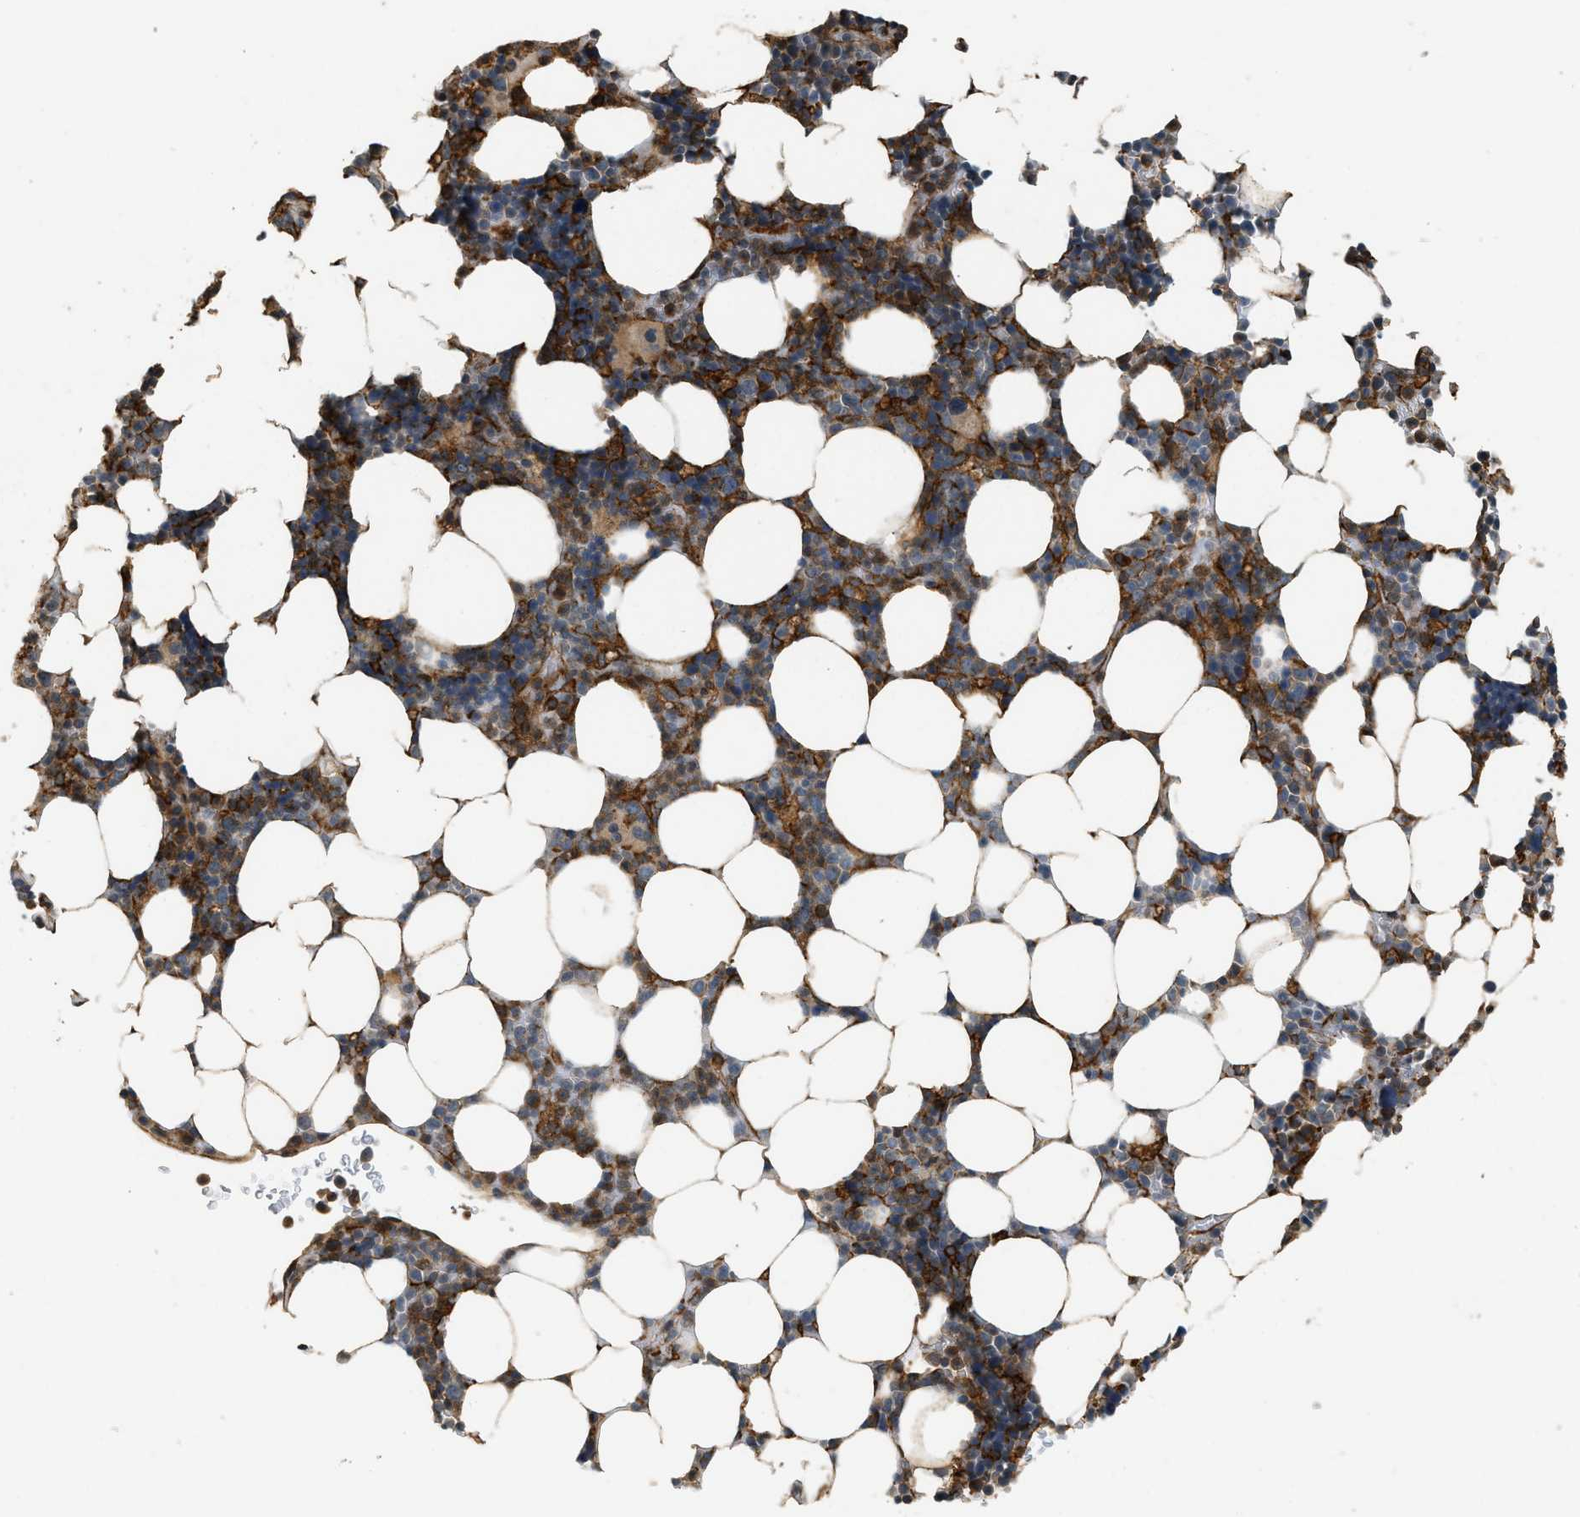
{"staining": {"intensity": "moderate", "quantity": "25%-75%", "location": "cytoplasmic/membranous"}, "tissue": "bone marrow", "cell_type": "Hematopoietic cells", "image_type": "normal", "snomed": [{"axis": "morphology", "description": "Normal tissue, NOS"}, {"axis": "topography", "description": "Bone marrow"}], "caption": "This photomicrograph demonstrates immunohistochemistry staining of benign human bone marrow, with medium moderate cytoplasmic/membranous staining in approximately 25%-75% of hematopoietic cells.", "gene": "HIP1", "patient": {"sex": "female", "age": 73}}